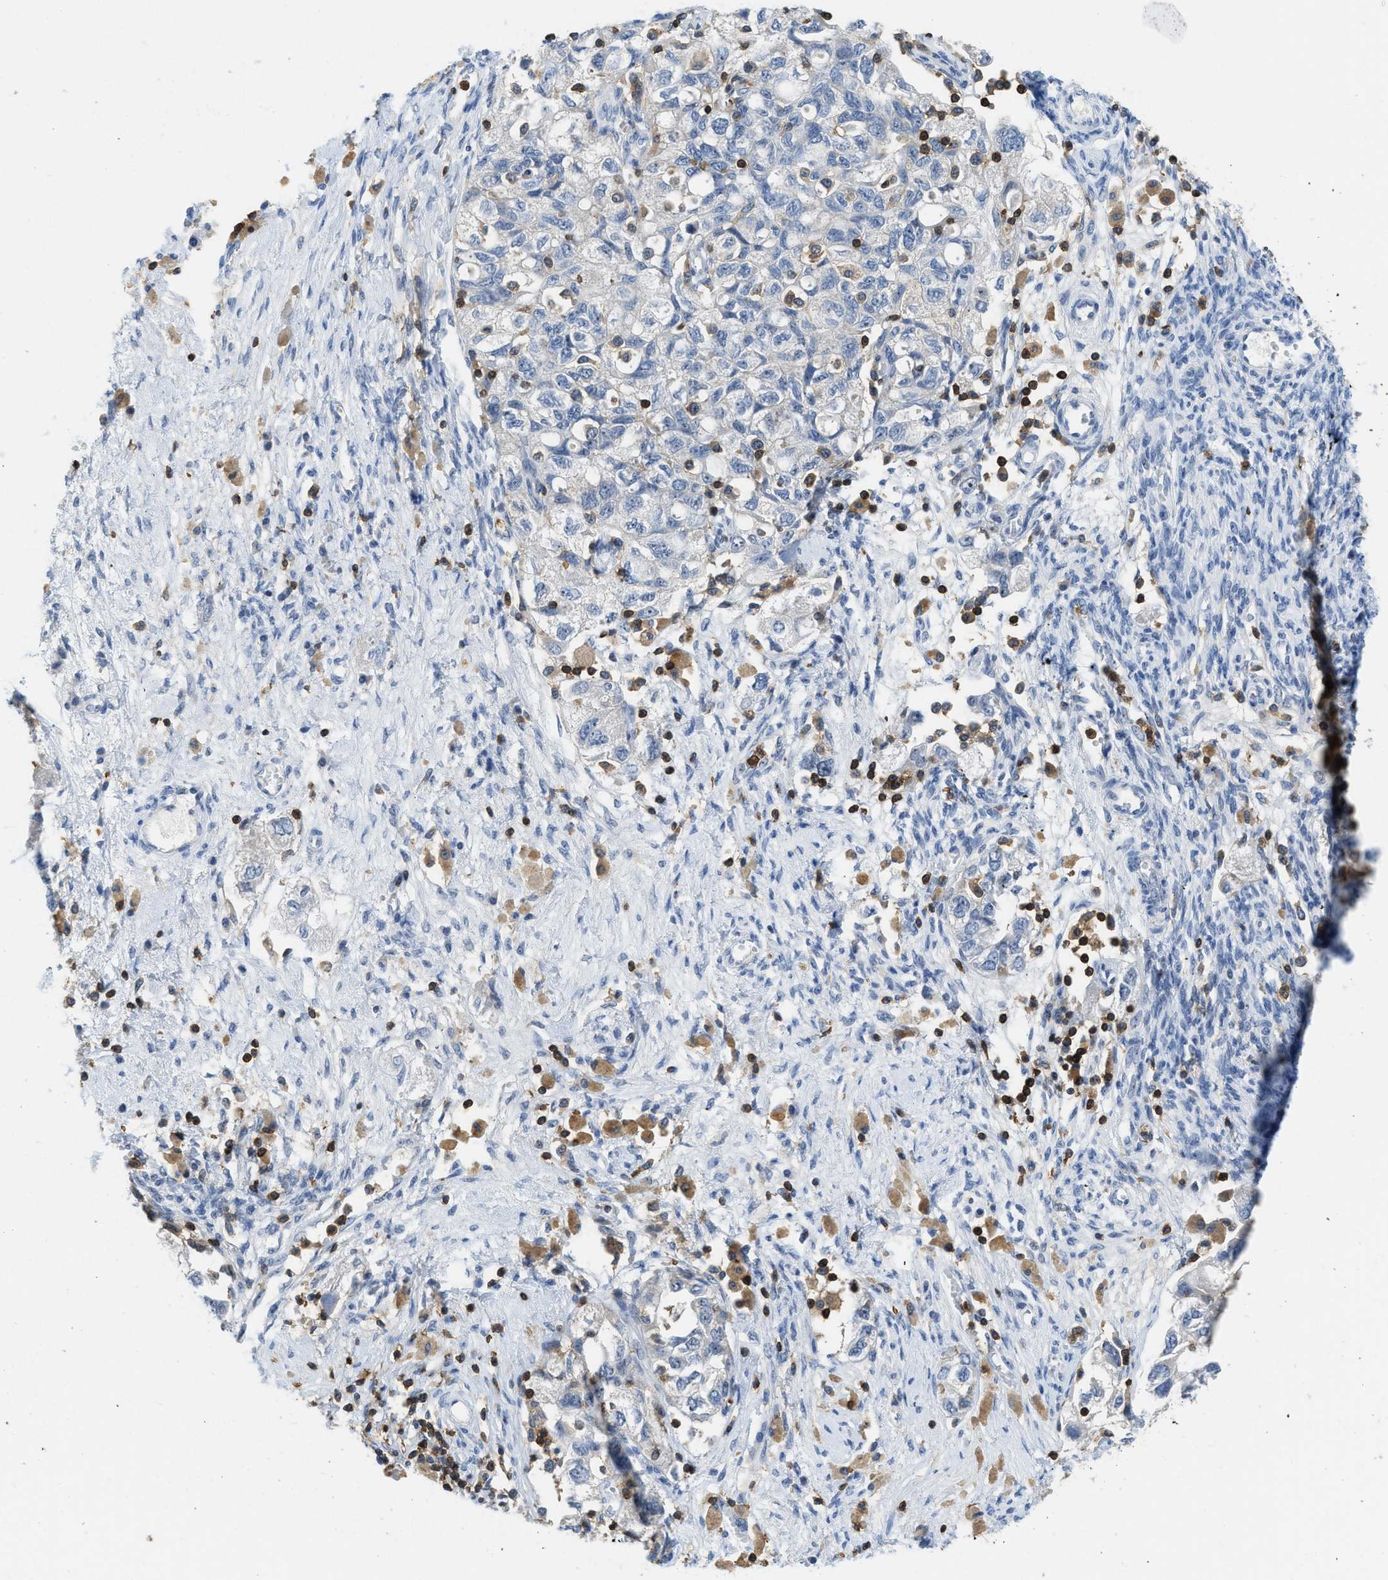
{"staining": {"intensity": "negative", "quantity": "none", "location": "none"}, "tissue": "ovarian cancer", "cell_type": "Tumor cells", "image_type": "cancer", "snomed": [{"axis": "morphology", "description": "Carcinoma, NOS"}, {"axis": "morphology", "description": "Cystadenocarcinoma, serous, NOS"}, {"axis": "topography", "description": "Ovary"}], "caption": "Human carcinoma (ovarian) stained for a protein using immunohistochemistry exhibits no expression in tumor cells.", "gene": "FAM151A", "patient": {"sex": "female", "age": 69}}